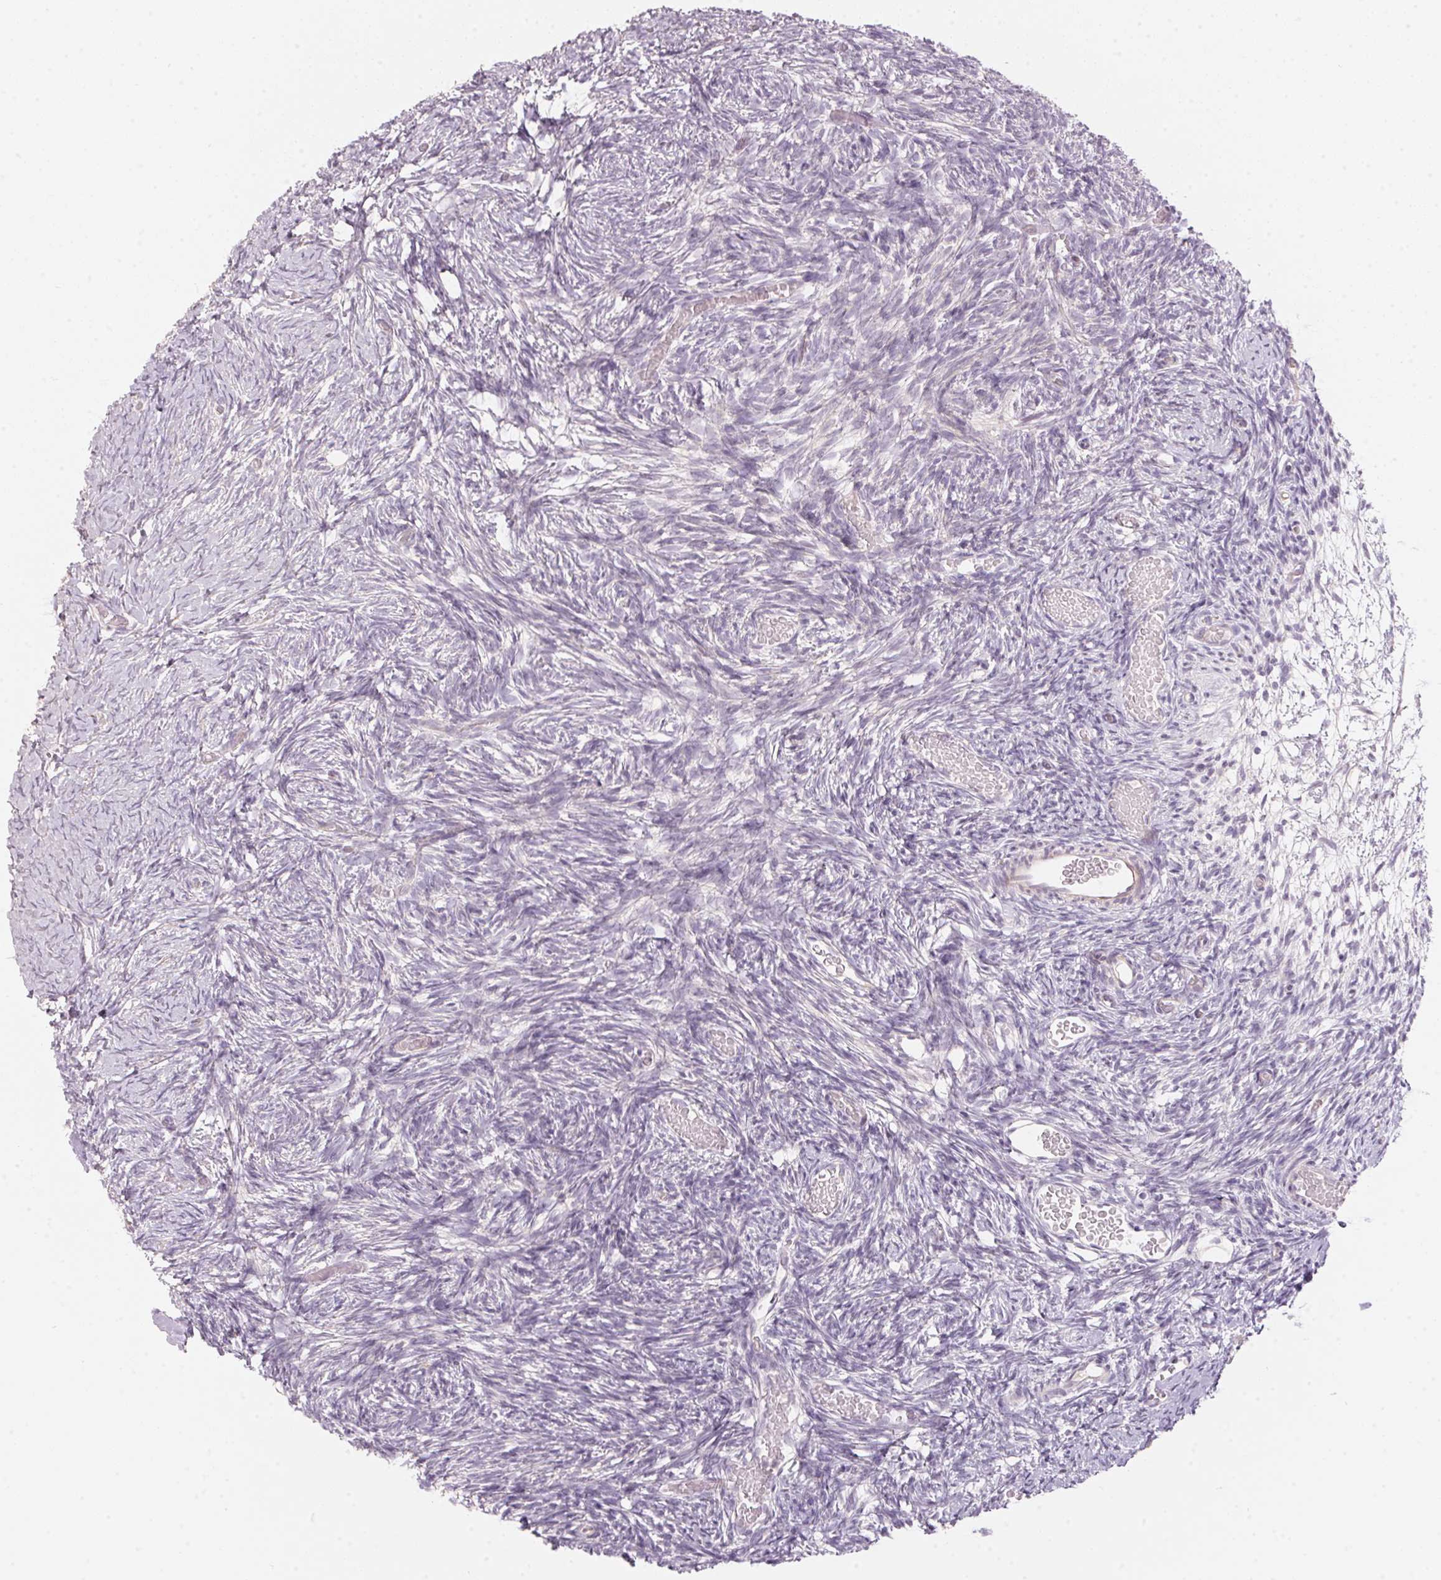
{"staining": {"intensity": "weak", "quantity": "<25%", "location": "cytoplasmic/membranous"}, "tissue": "ovary", "cell_type": "Follicle cells", "image_type": "normal", "snomed": [{"axis": "morphology", "description": "Normal tissue, NOS"}, {"axis": "topography", "description": "Ovary"}], "caption": "Immunohistochemistry (IHC) photomicrograph of unremarkable ovary: human ovary stained with DAB displays no significant protein positivity in follicle cells.", "gene": "BLOC1S2", "patient": {"sex": "female", "age": 39}}